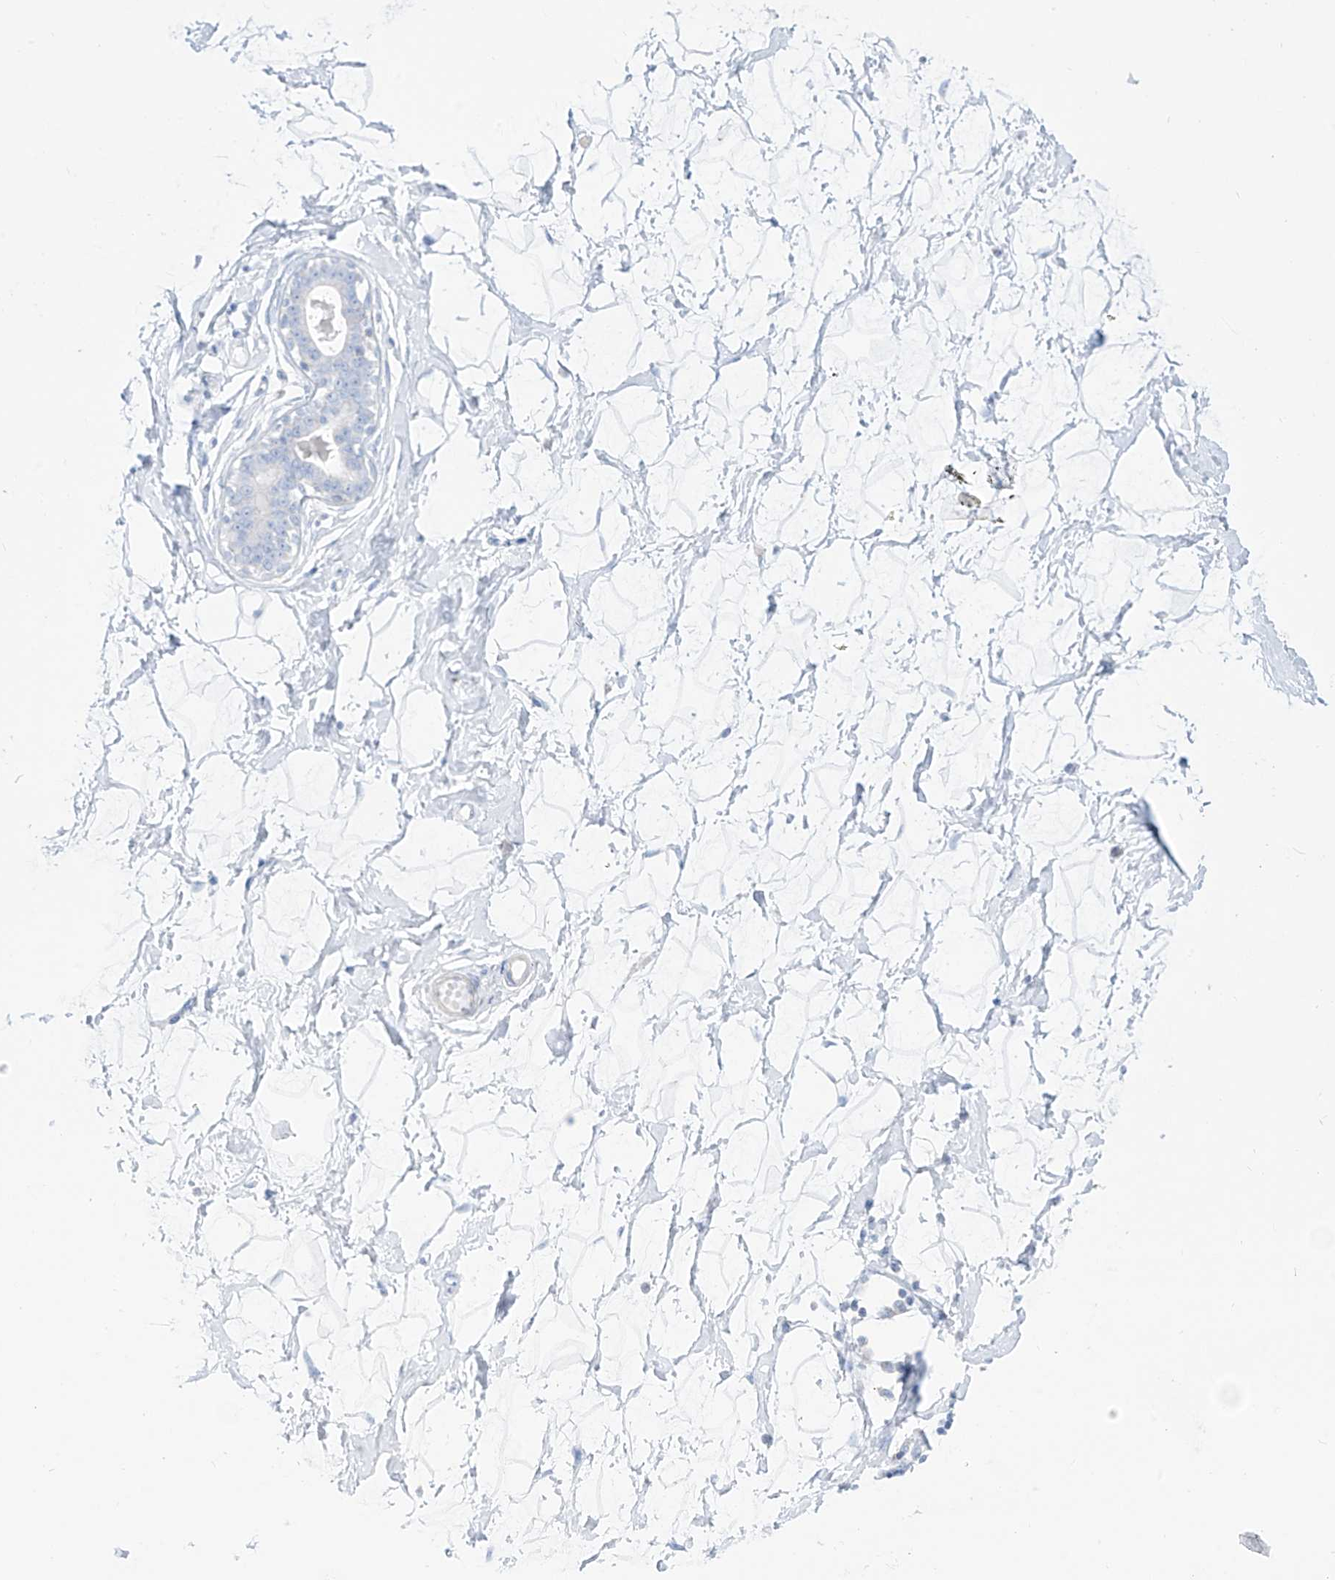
{"staining": {"intensity": "negative", "quantity": "none", "location": "none"}, "tissue": "breast", "cell_type": "Adipocytes", "image_type": "normal", "snomed": [{"axis": "morphology", "description": "Normal tissue, NOS"}, {"axis": "morphology", "description": "Adenoma, NOS"}, {"axis": "topography", "description": "Breast"}], "caption": "Breast stained for a protein using immunohistochemistry reveals no positivity adipocytes.", "gene": "SLC26A3", "patient": {"sex": "female", "age": 23}}